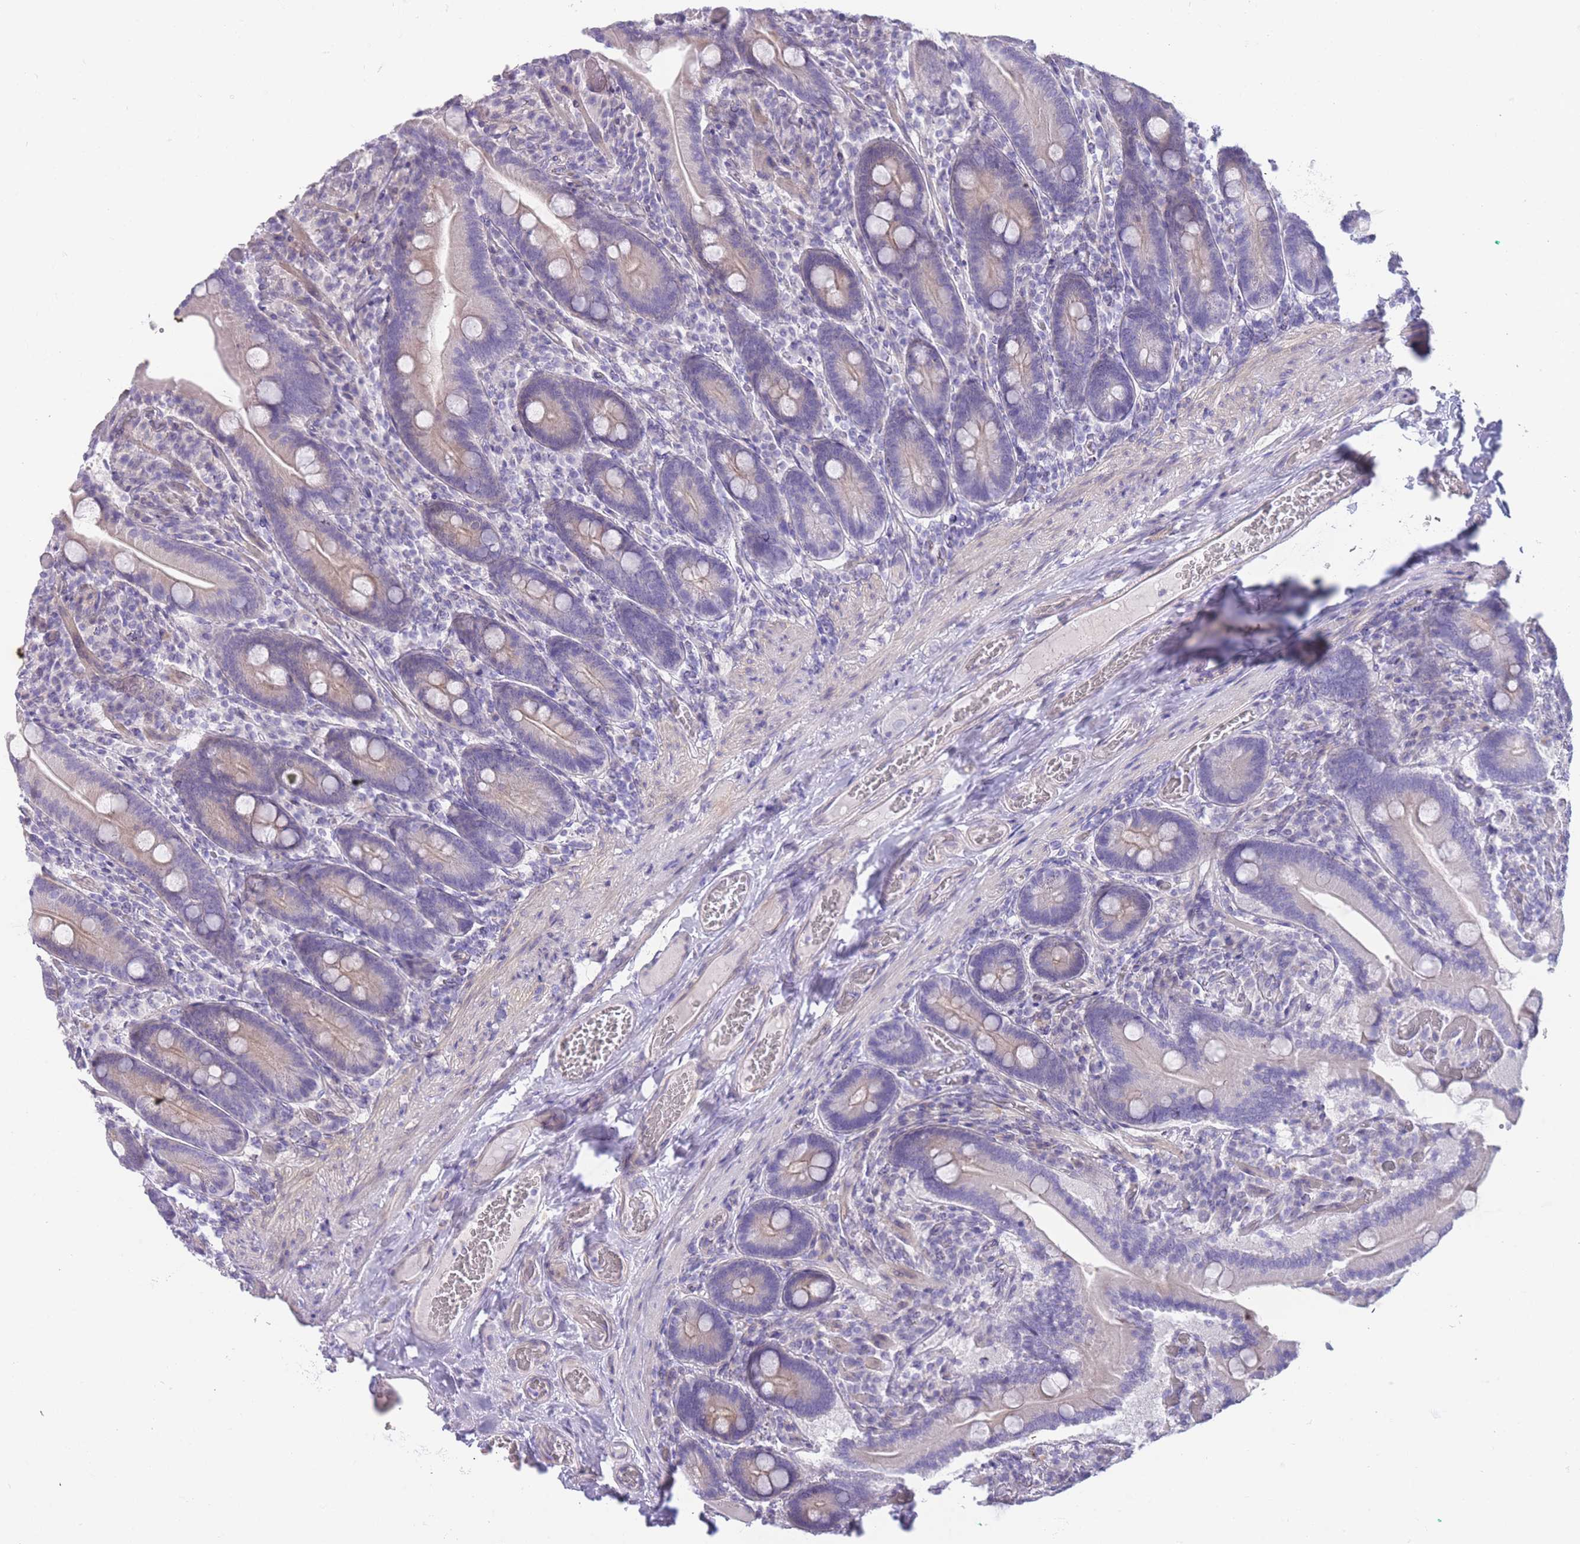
{"staining": {"intensity": "negative", "quantity": "none", "location": "none"}, "tissue": "duodenum", "cell_type": "Glandular cells", "image_type": "normal", "snomed": [{"axis": "morphology", "description": "Normal tissue, NOS"}, {"axis": "topography", "description": "Duodenum"}], "caption": "Immunohistochemistry image of benign duodenum stained for a protein (brown), which exhibits no expression in glandular cells.", "gene": "IMPG1", "patient": {"sex": "female", "age": 62}}